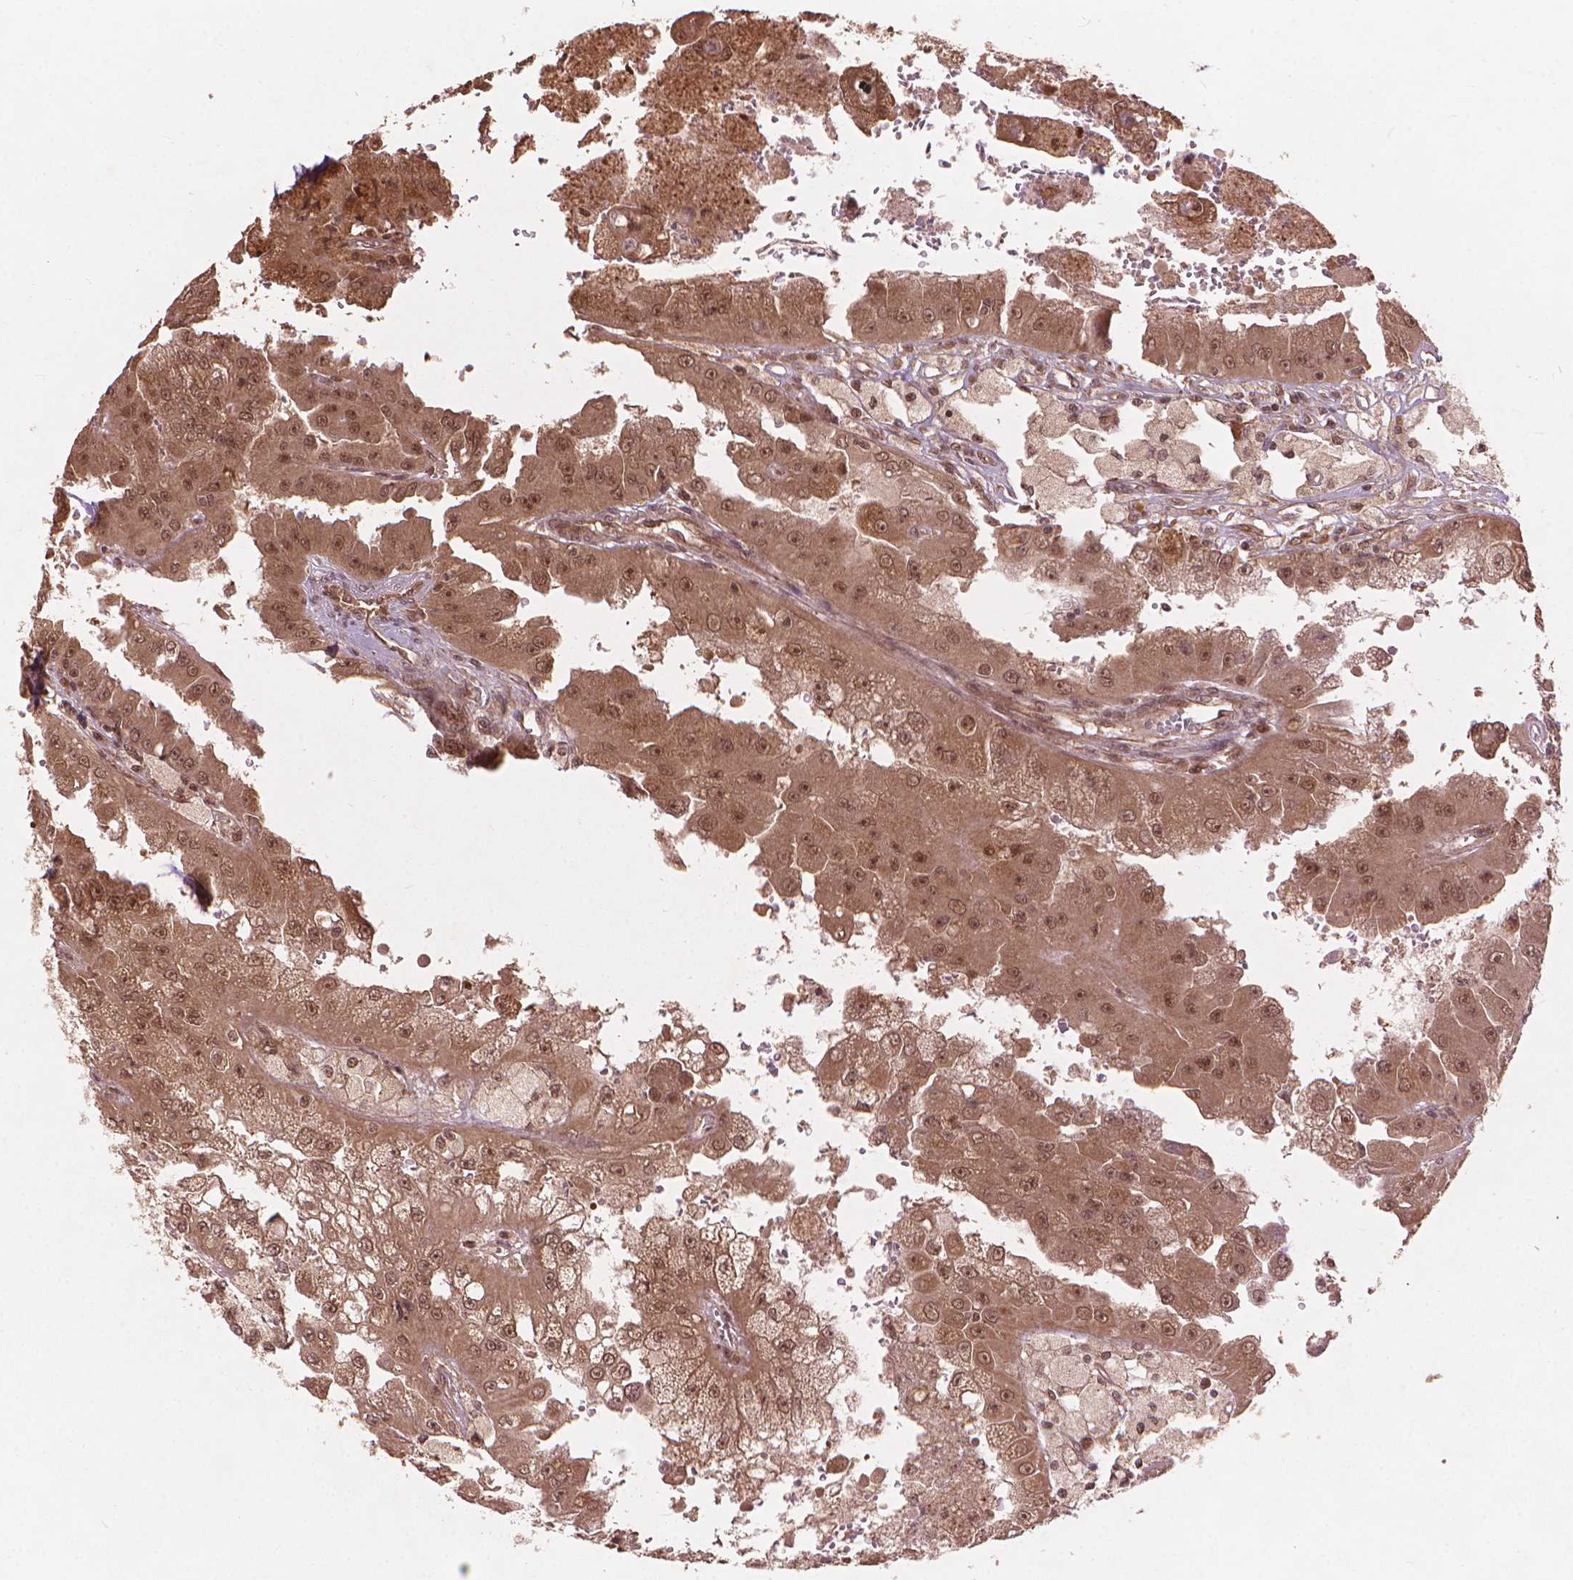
{"staining": {"intensity": "moderate", "quantity": ">75%", "location": "cytoplasmic/membranous,nuclear"}, "tissue": "renal cancer", "cell_type": "Tumor cells", "image_type": "cancer", "snomed": [{"axis": "morphology", "description": "Adenocarcinoma, NOS"}, {"axis": "topography", "description": "Kidney"}], "caption": "Renal adenocarcinoma stained with DAB IHC displays medium levels of moderate cytoplasmic/membranous and nuclear expression in approximately >75% of tumor cells. Using DAB (3,3'-diaminobenzidine) (brown) and hematoxylin (blue) stains, captured at high magnification using brightfield microscopy.", "gene": "SSU72", "patient": {"sex": "male", "age": 58}}